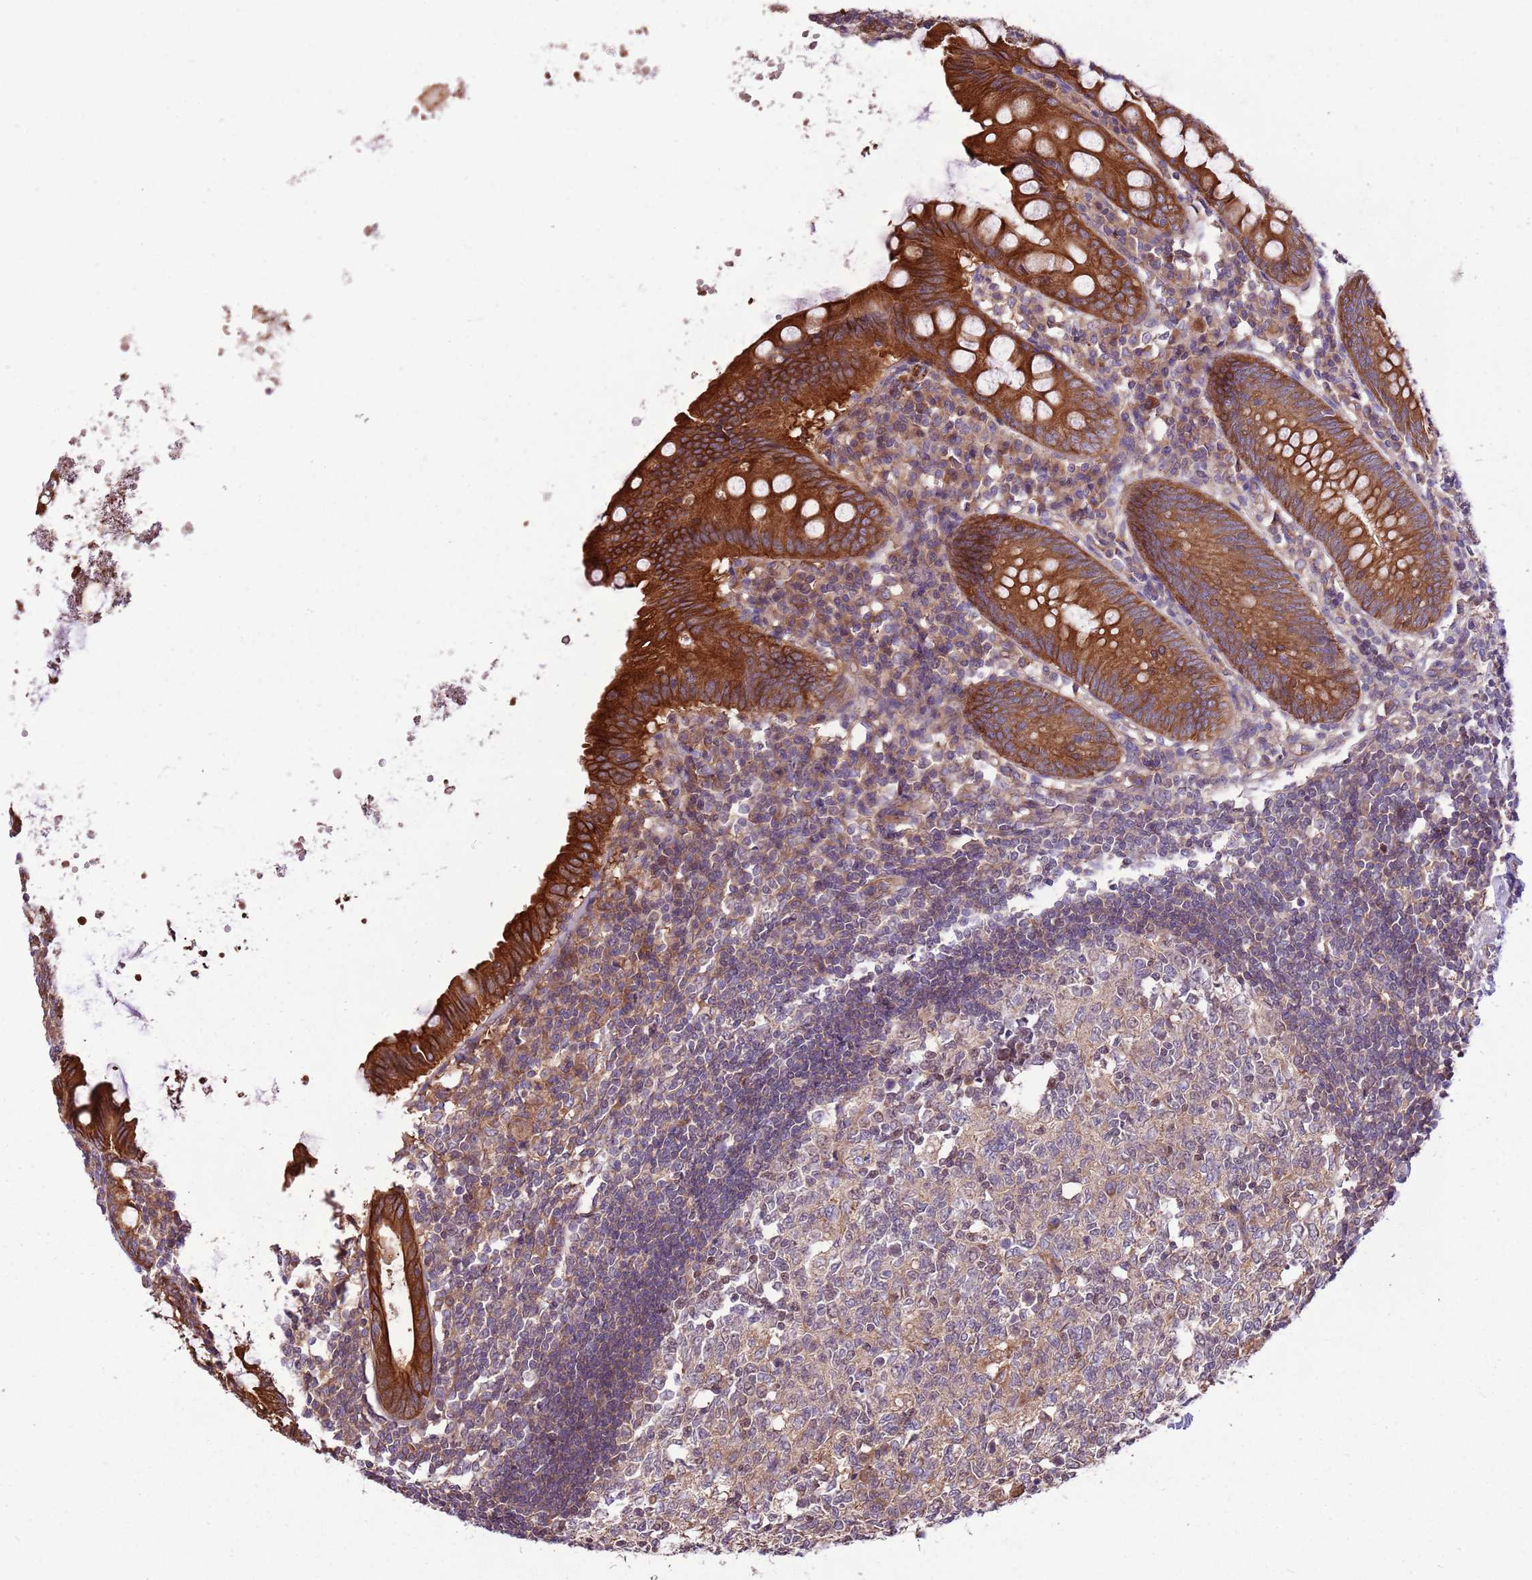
{"staining": {"intensity": "strong", "quantity": ">75%", "location": "cytoplasmic/membranous"}, "tissue": "appendix", "cell_type": "Glandular cells", "image_type": "normal", "snomed": [{"axis": "morphology", "description": "Normal tissue, NOS"}, {"axis": "topography", "description": "Appendix"}], "caption": "This photomicrograph demonstrates immunohistochemistry staining of benign human appendix, with high strong cytoplasmic/membranous positivity in approximately >75% of glandular cells.", "gene": "WASHC4", "patient": {"sex": "female", "age": 54}}